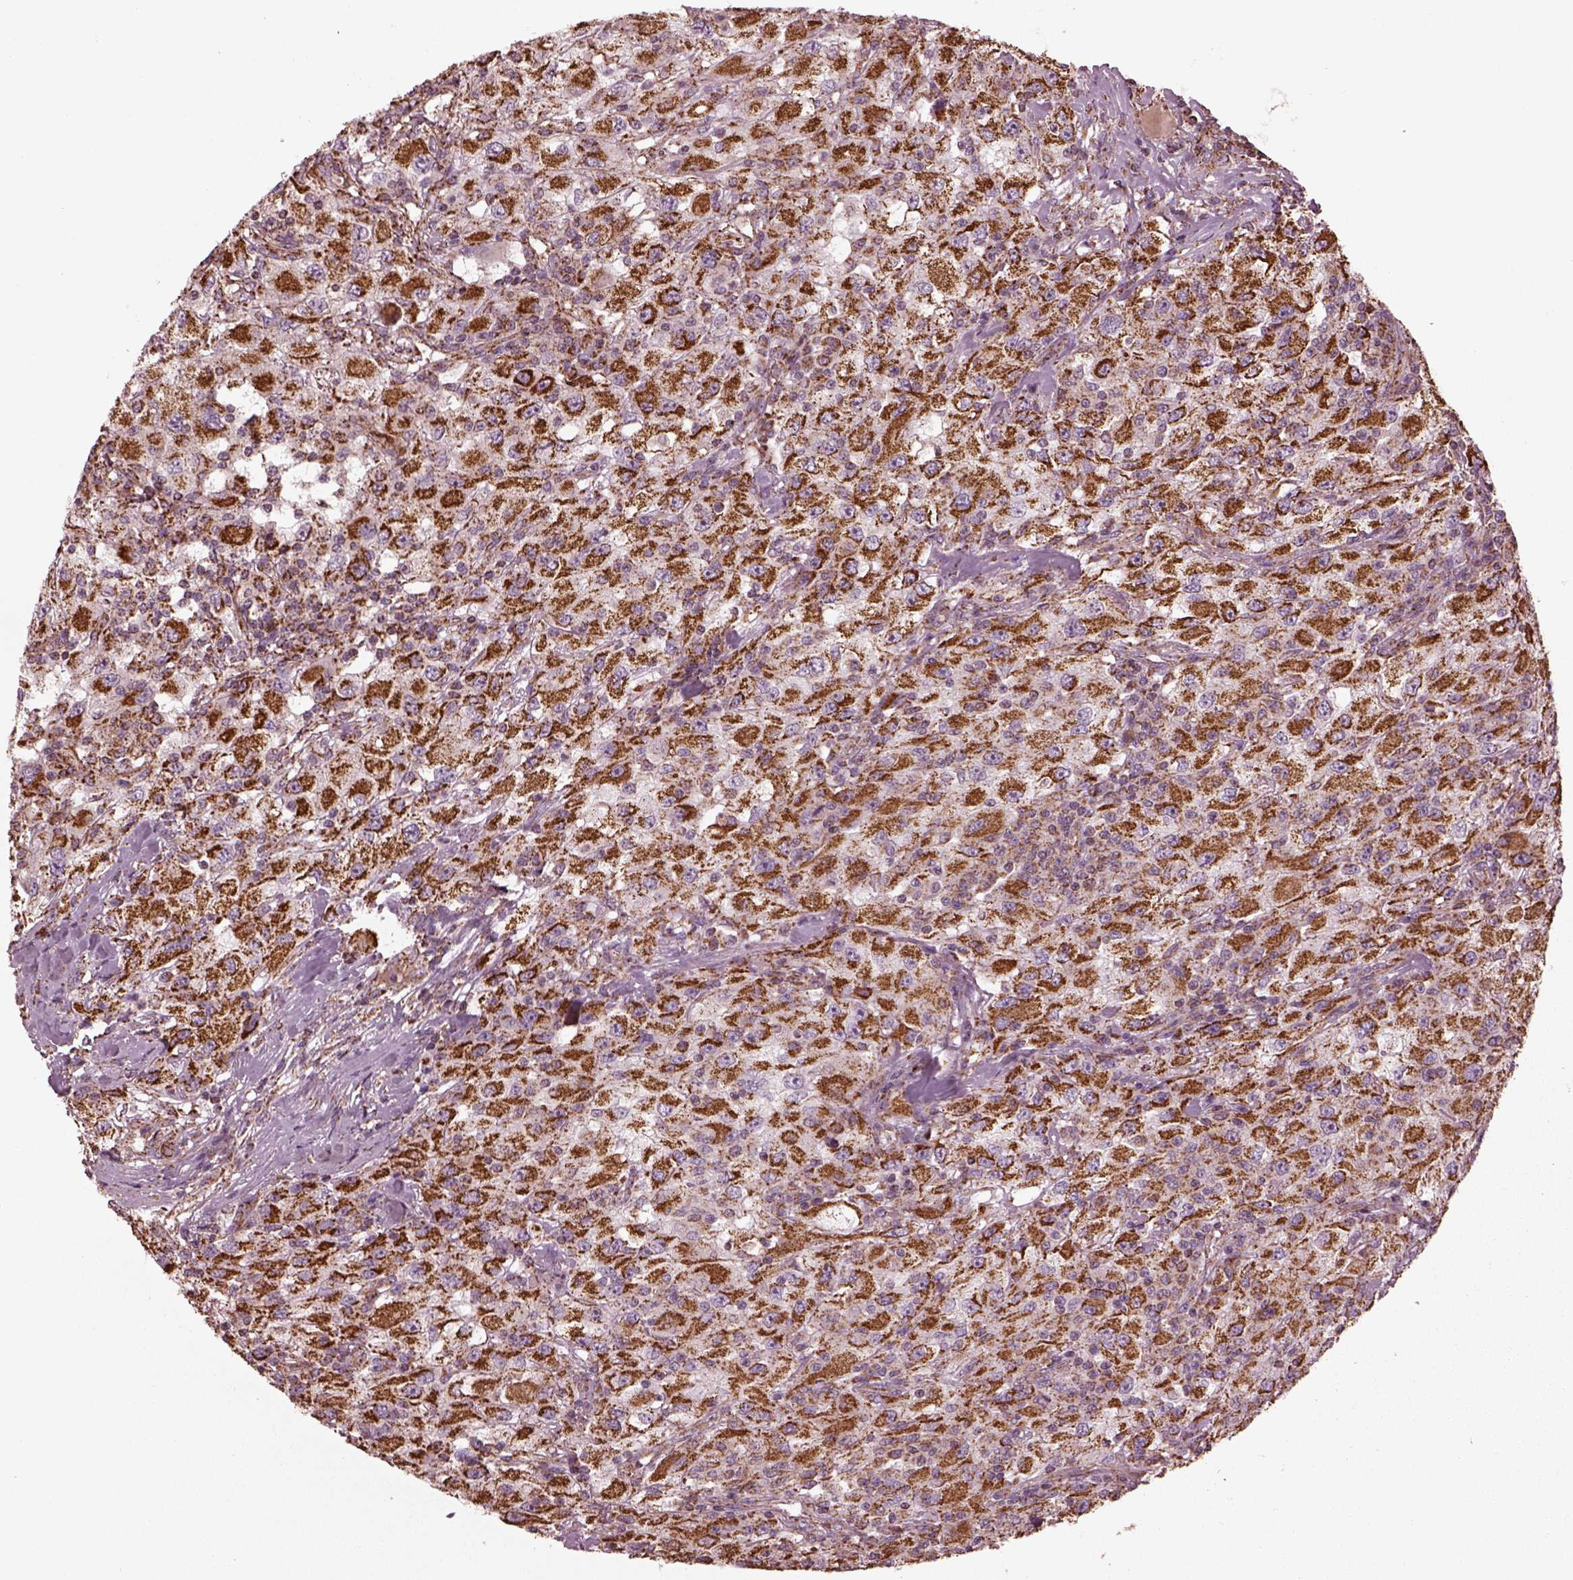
{"staining": {"intensity": "strong", "quantity": "25%-75%", "location": "cytoplasmic/membranous"}, "tissue": "renal cancer", "cell_type": "Tumor cells", "image_type": "cancer", "snomed": [{"axis": "morphology", "description": "Adenocarcinoma, NOS"}, {"axis": "topography", "description": "Kidney"}], "caption": "DAB (3,3'-diaminobenzidine) immunohistochemical staining of adenocarcinoma (renal) reveals strong cytoplasmic/membranous protein staining in approximately 25%-75% of tumor cells. (Stains: DAB in brown, nuclei in blue, Microscopy: brightfield microscopy at high magnification).", "gene": "TMEM254", "patient": {"sex": "female", "age": 67}}